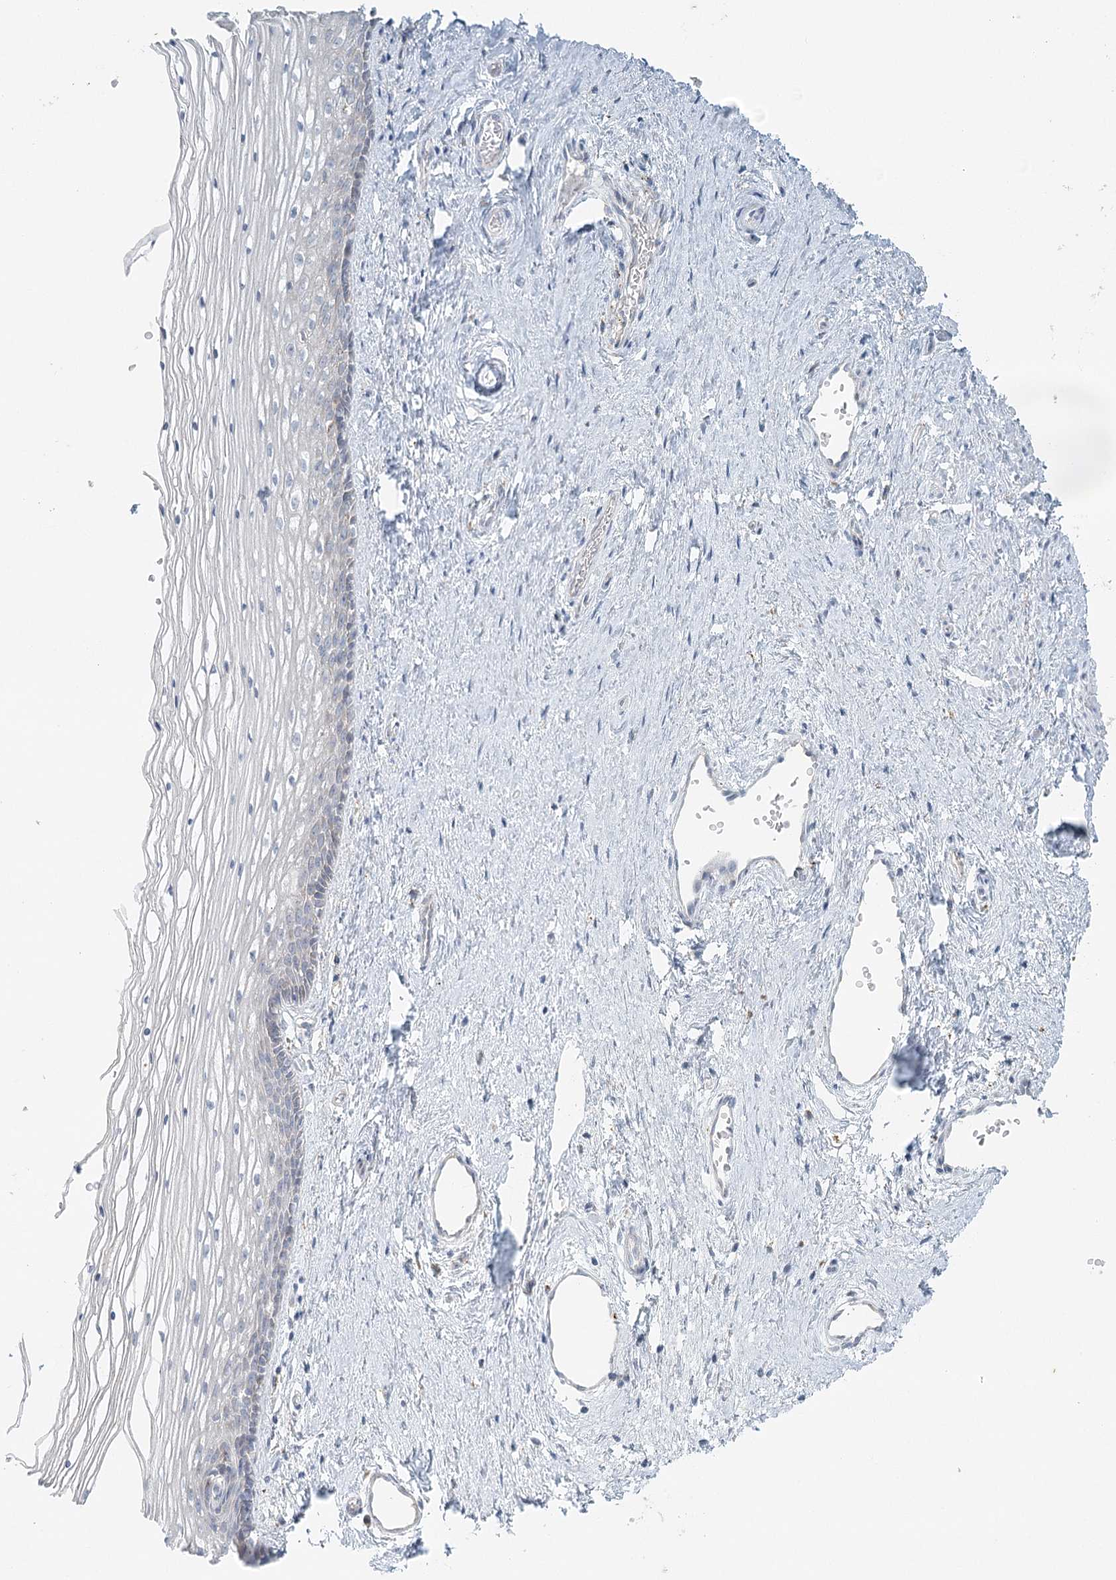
{"staining": {"intensity": "weak", "quantity": "<25%", "location": "cytoplasmic/membranous"}, "tissue": "vagina", "cell_type": "Squamous epithelial cells", "image_type": "normal", "snomed": [{"axis": "morphology", "description": "Normal tissue, NOS"}, {"axis": "topography", "description": "Vagina"}], "caption": "Immunohistochemistry (IHC) micrograph of benign vagina: vagina stained with DAB (3,3'-diaminobenzidine) shows no significant protein staining in squamous epithelial cells.", "gene": "VSIG1", "patient": {"sex": "female", "age": 46}}